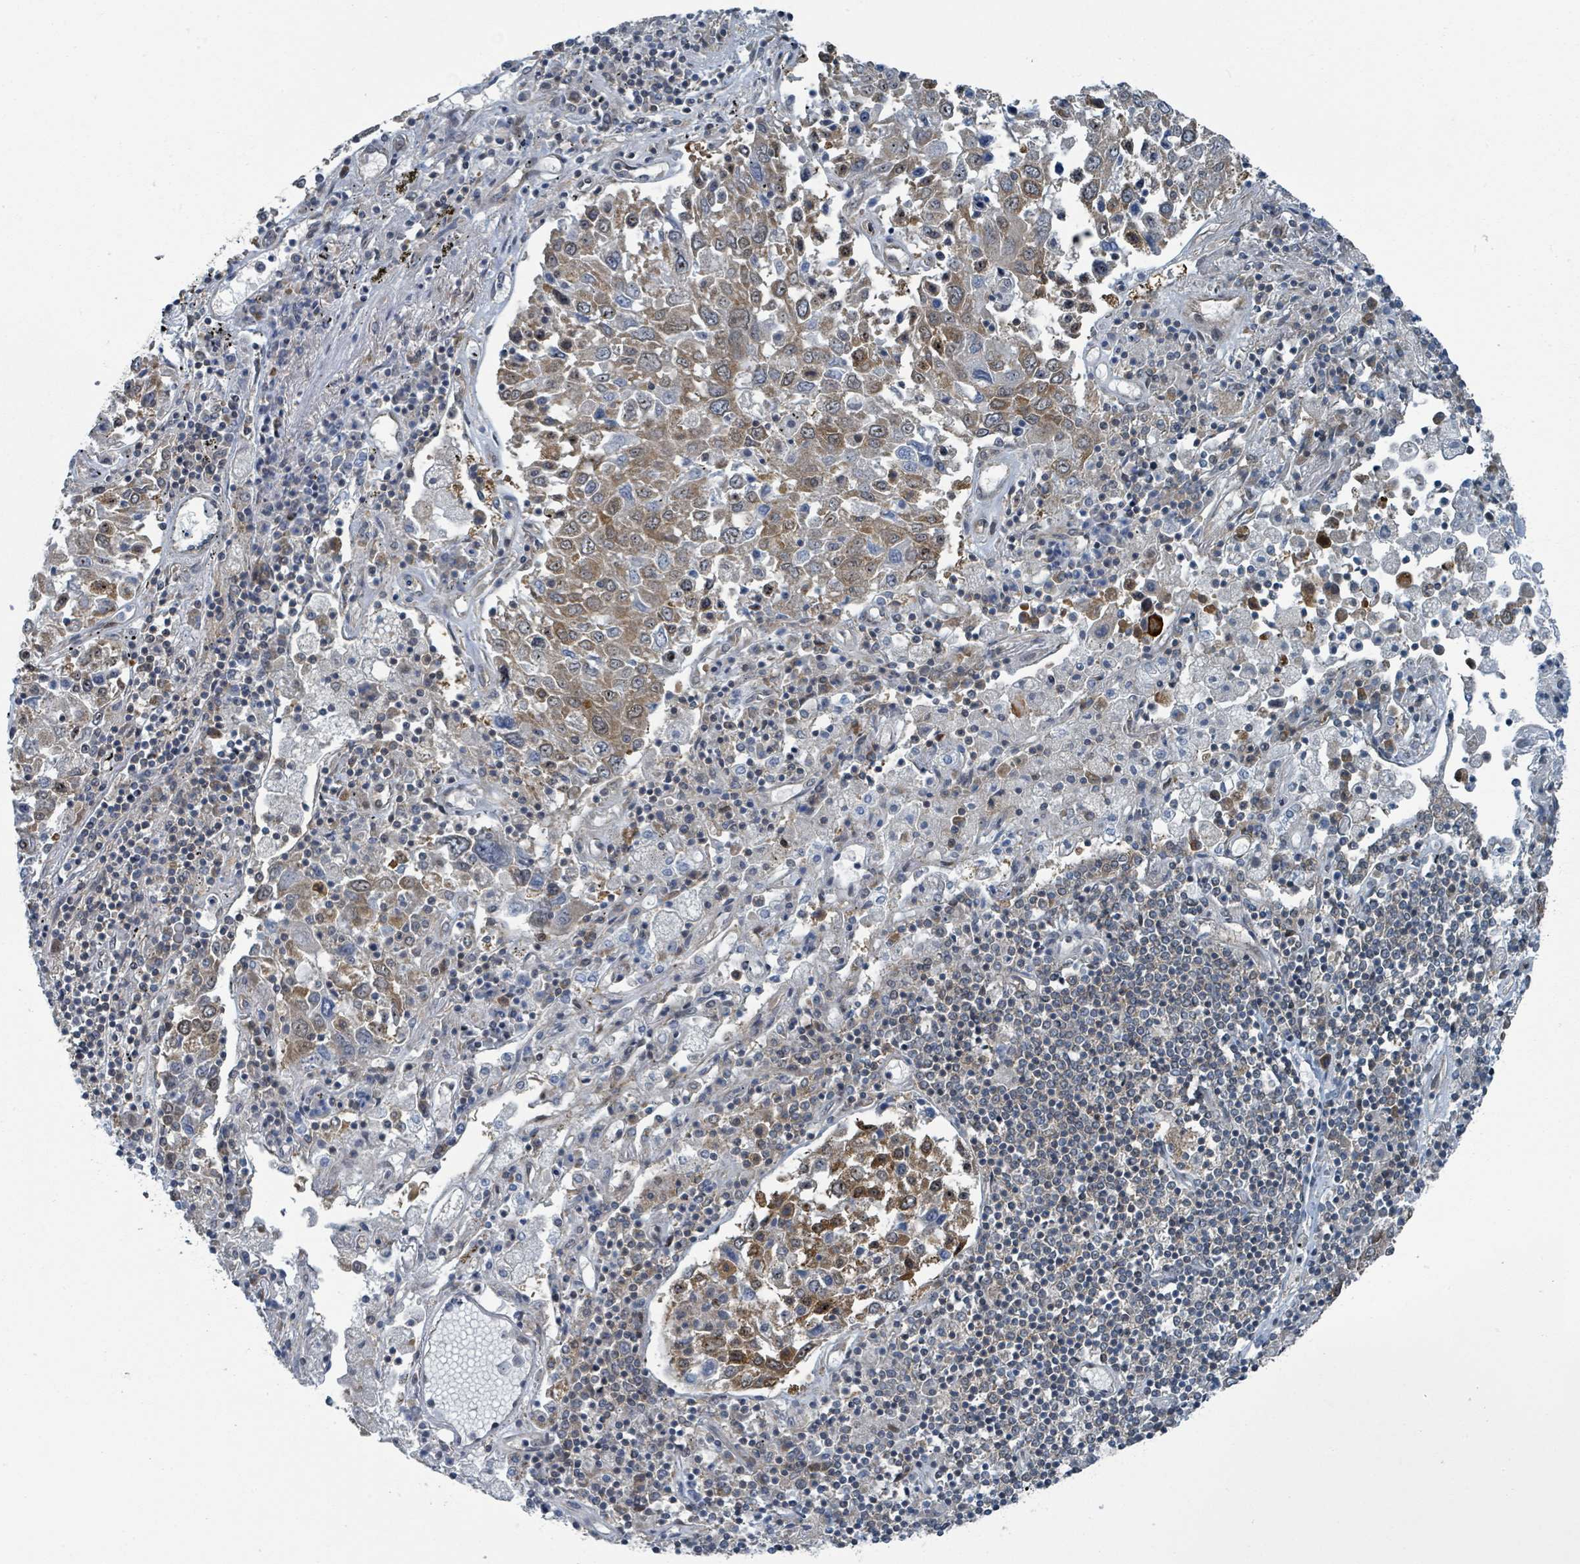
{"staining": {"intensity": "moderate", "quantity": "25%-75%", "location": "cytoplasmic/membranous,nuclear"}, "tissue": "lung cancer", "cell_type": "Tumor cells", "image_type": "cancer", "snomed": [{"axis": "morphology", "description": "Squamous cell carcinoma, NOS"}, {"axis": "topography", "description": "Lung"}], "caption": "An image showing moderate cytoplasmic/membranous and nuclear staining in about 25%-75% of tumor cells in lung cancer, as visualized by brown immunohistochemical staining.", "gene": "GOLGA7", "patient": {"sex": "male", "age": 65}}